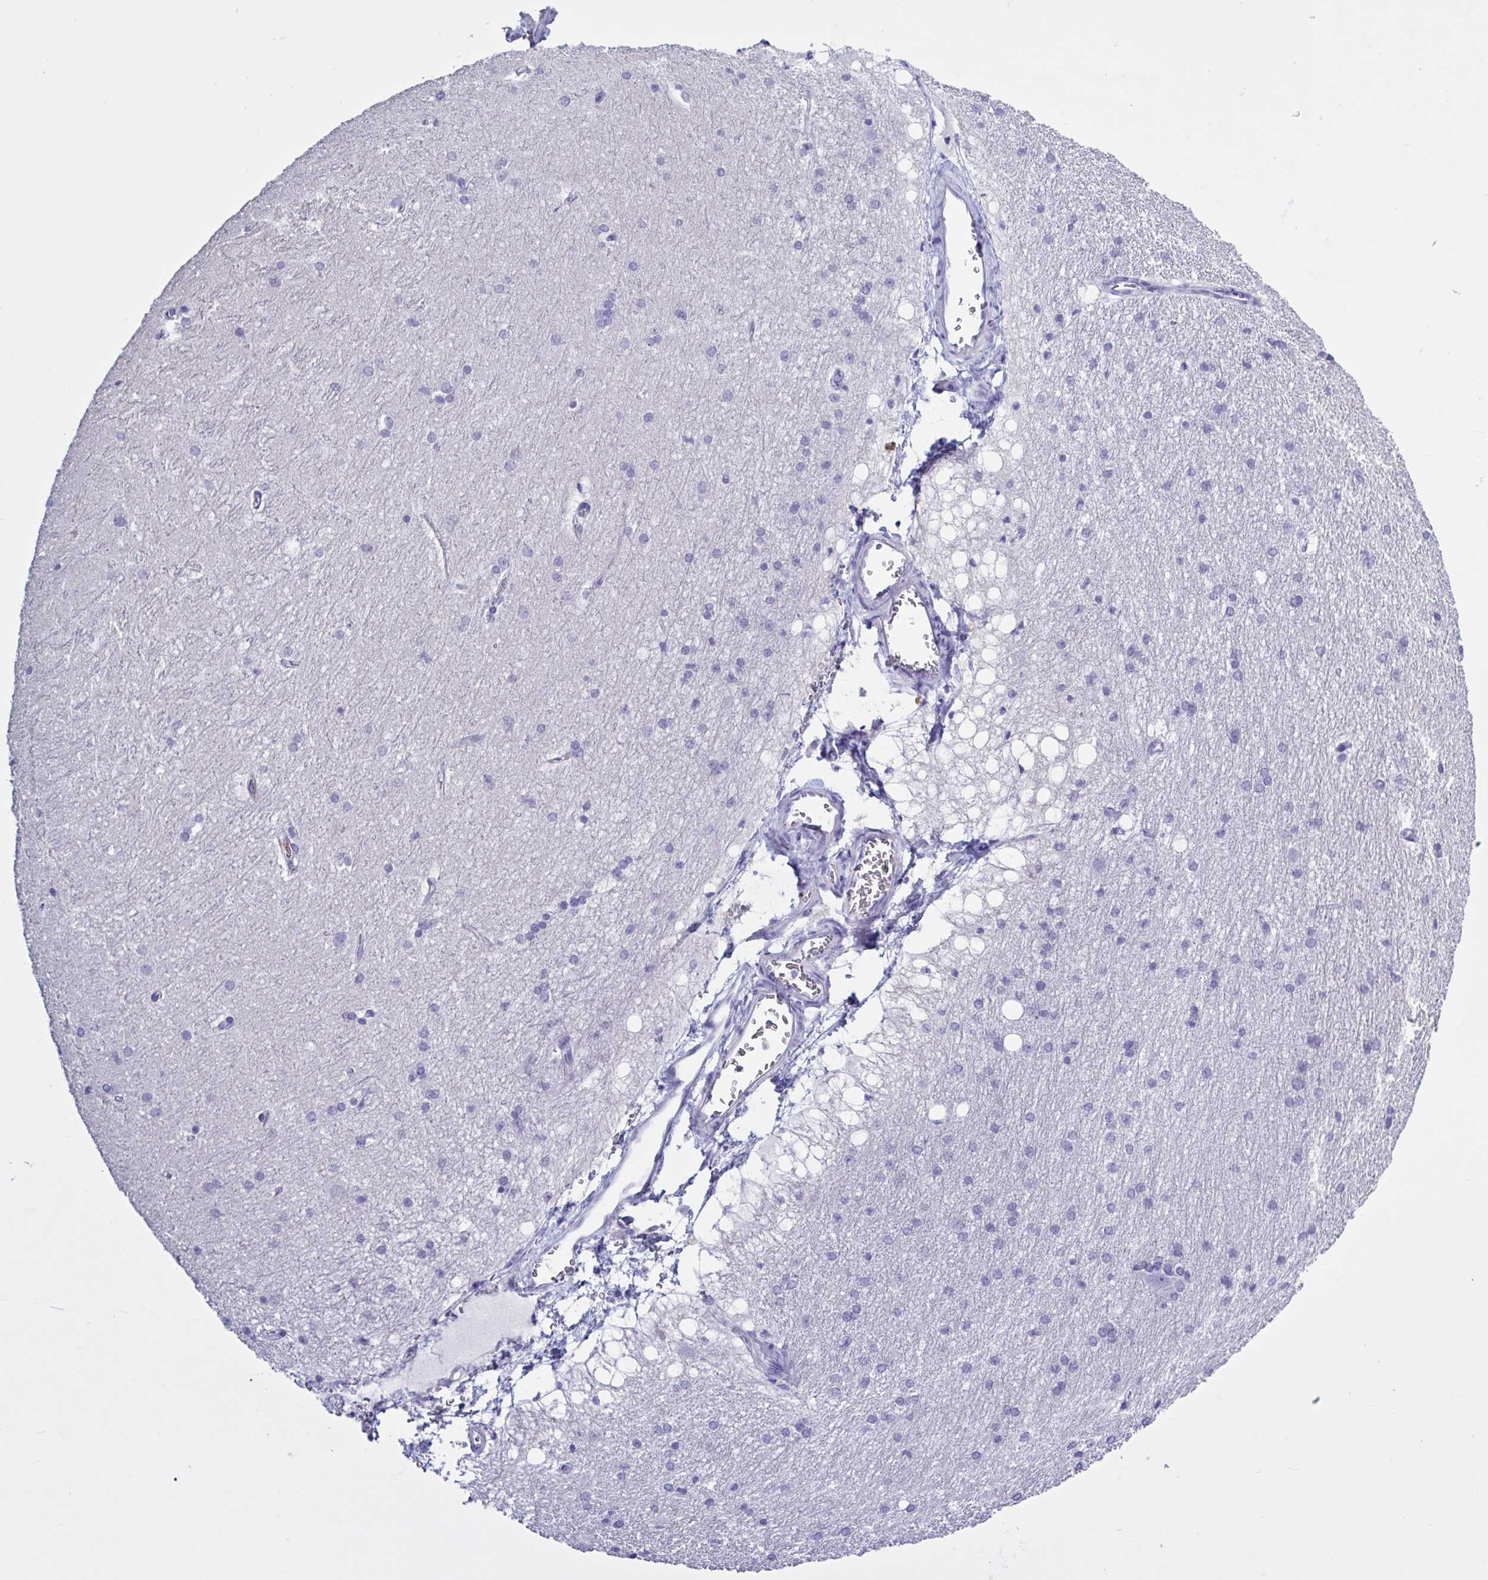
{"staining": {"intensity": "negative", "quantity": "none", "location": "none"}, "tissue": "hippocampus", "cell_type": "Glial cells", "image_type": "normal", "snomed": [{"axis": "morphology", "description": "Normal tissue, NOS"}, {"axis": "topography", "description": "Cerebral cortex"}, {"axis": "topography", "description": "Hippocampus"}], "caption": "Image shows no significant protein expression in glial cells of benign hippocampus. Nuclei are stained in blue.", "gene": "USP35", "patient": {"sex": "female", "age": 19}}